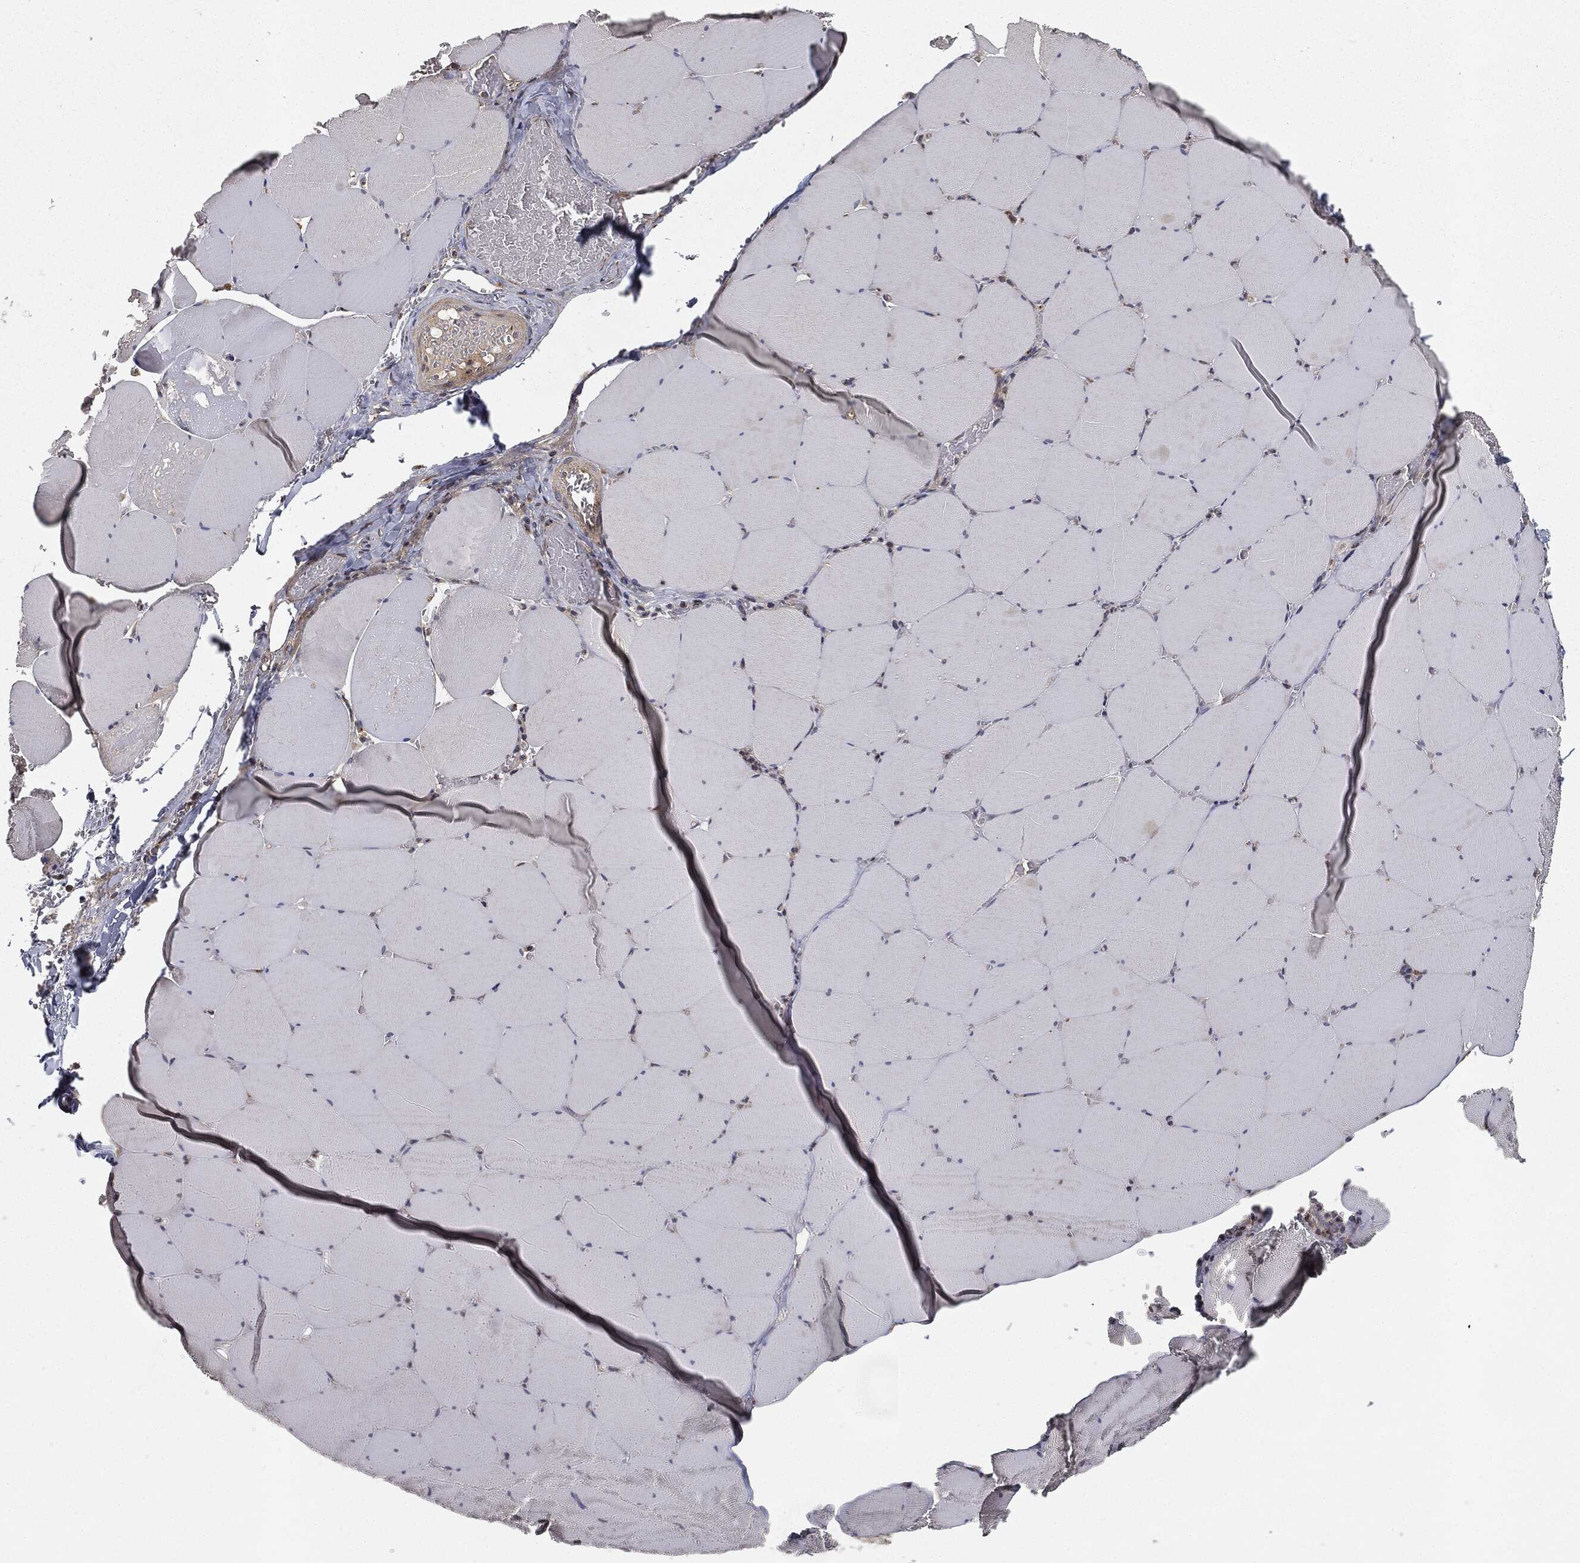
{"staining": {"intensity": "negative", "quantity": "none", "location": "none"}, "tissue": "skeletal muscle", "cell_type": "Myocytes", "image_type": "normal", "snomed": [{"axis": "morphology", "description": "Normal tissue, NOS"}, {"axis": "morphology", "description": "Malignant melanoma, Metastatic site"}, {"axis": "topography", "description": "Skeletal muscle"}], "caption": "Myocytes show no significant protein staining in normal skeletal muscle. (Brightfield microscopy of DAB (3,3'-diaminobenzidine) immunohistochemistry at high magnification).", "gene": "MIER2", "patient": {"sex": "male", "age": 50}}